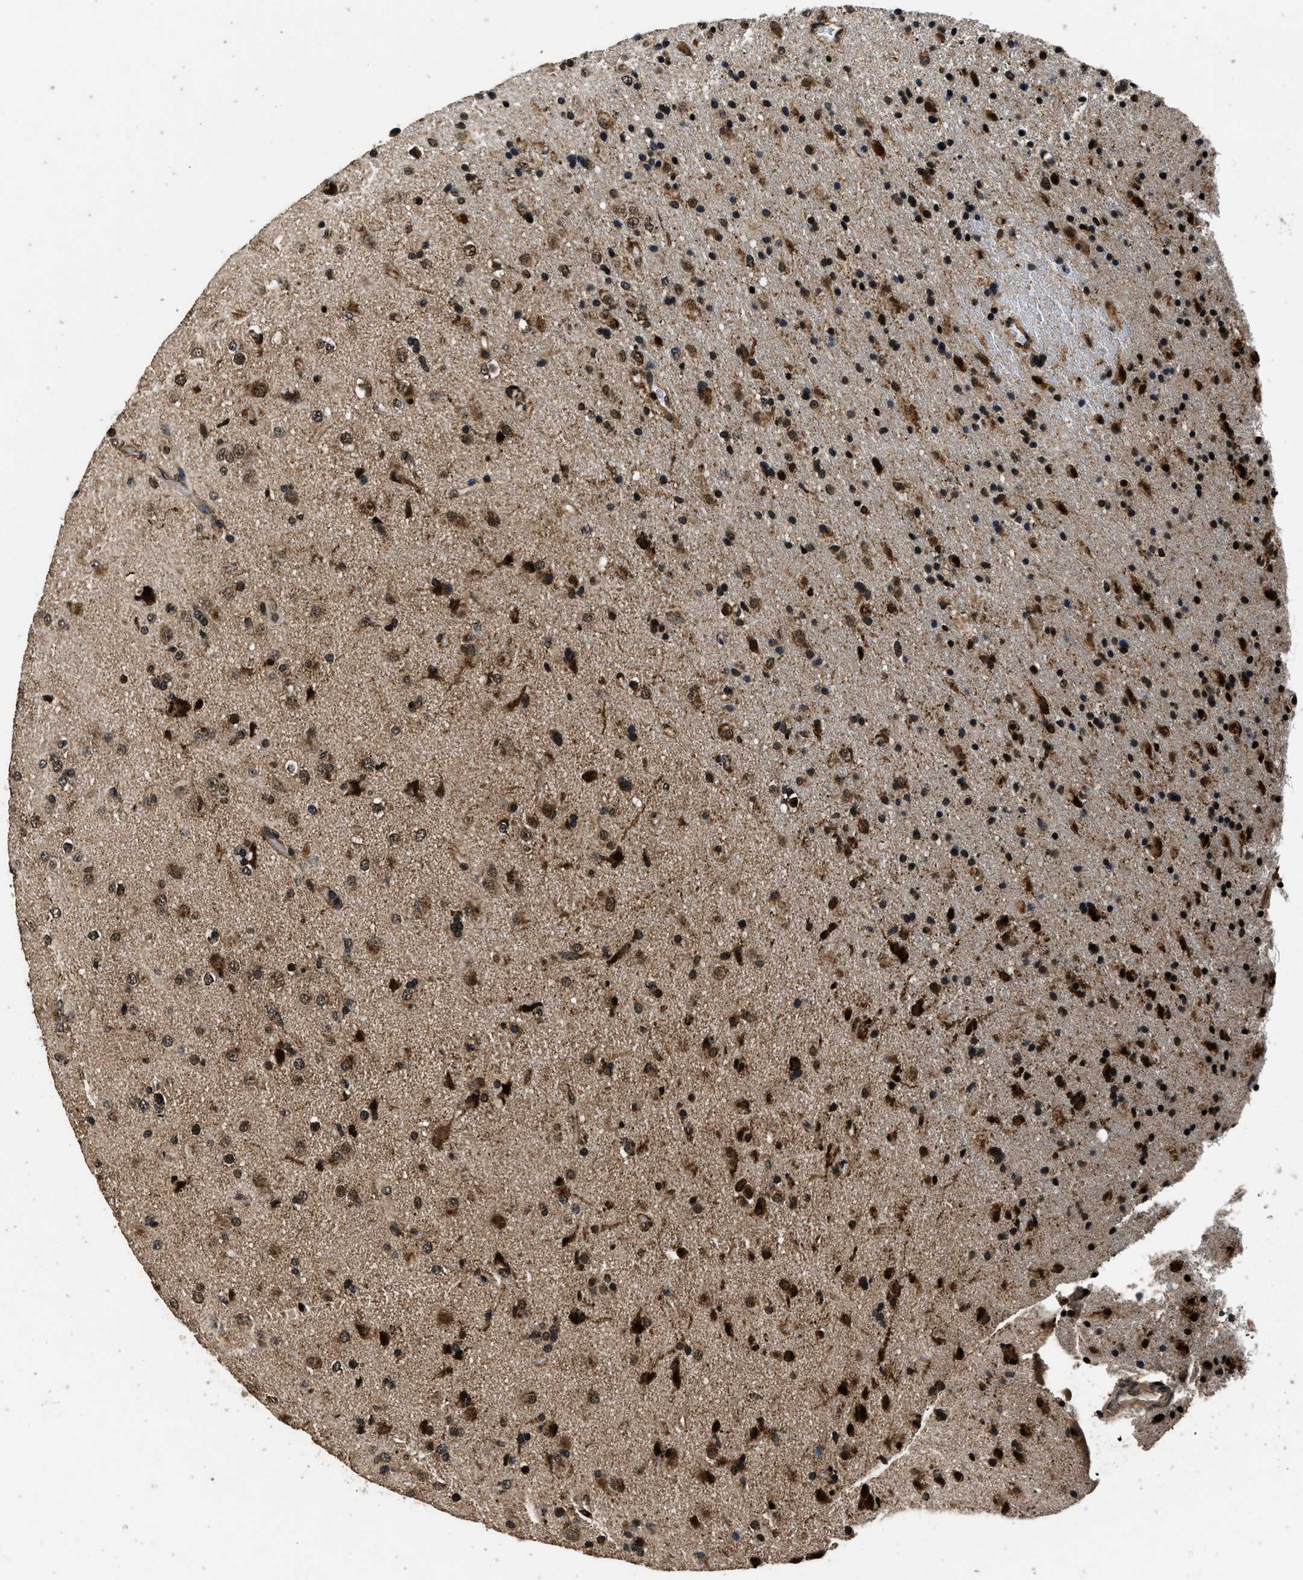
{"staining": {"intensity": "strong", "quantity": "25%-75%", "location": "nuclear"}, "tissue": "glioma", "cell_type": "Tumor cells", "image_type": "cancer", "snomed": [{"axis": "morphology", "description": "Glioma, malignant, Low grade"}, {"axis": "topography", "description": "Brain"}], "caption": "DAB immunohistochemical staining of human glioma reveals strong nuclear protein expression in about 25%-75% of tumor cells.", "gene": "CSTF1", "patient": {"sex": "male", "age": 65}}